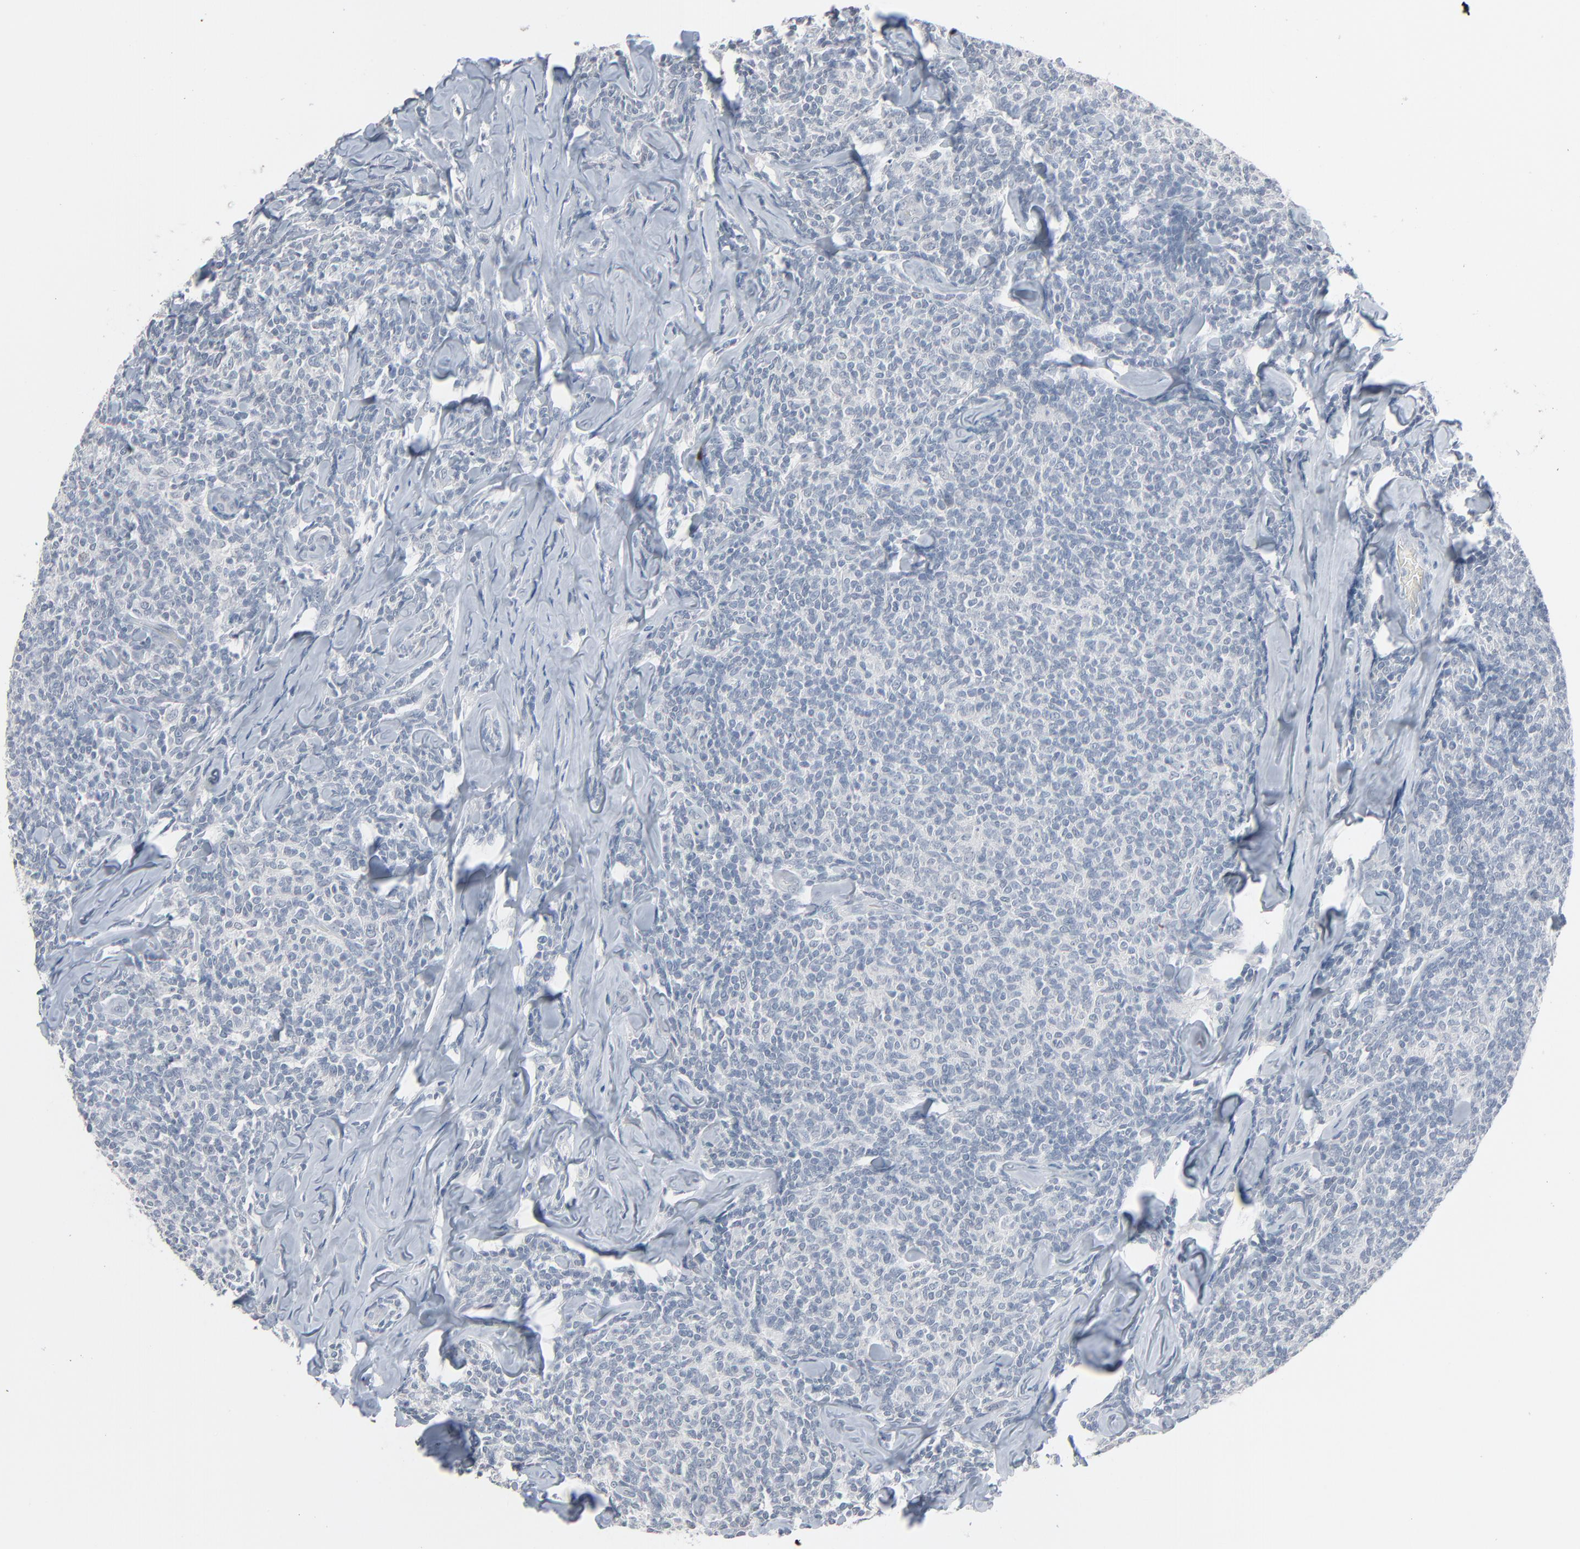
{"staining": {"intensity": "negative", "quantity": "none", "location": "none"}, "tissue": "lymphoma", "cell_type": "Tumor cells", "image_type": "cancer", "snomed": [{"axis": "morphology", "description": "Malignant lymphoma, non-Hodgkin's type, Low grade"}, {"axis": "topography", "description": "Lymph node"}], "caption": "Low-grade malignant lymphoma, non-Hodgkin's type was stained to show a protein in brown. There is no significant expression in tumor cells.", "gene": "SAGE1", "patient": {"sex": "female", "age": 56}}